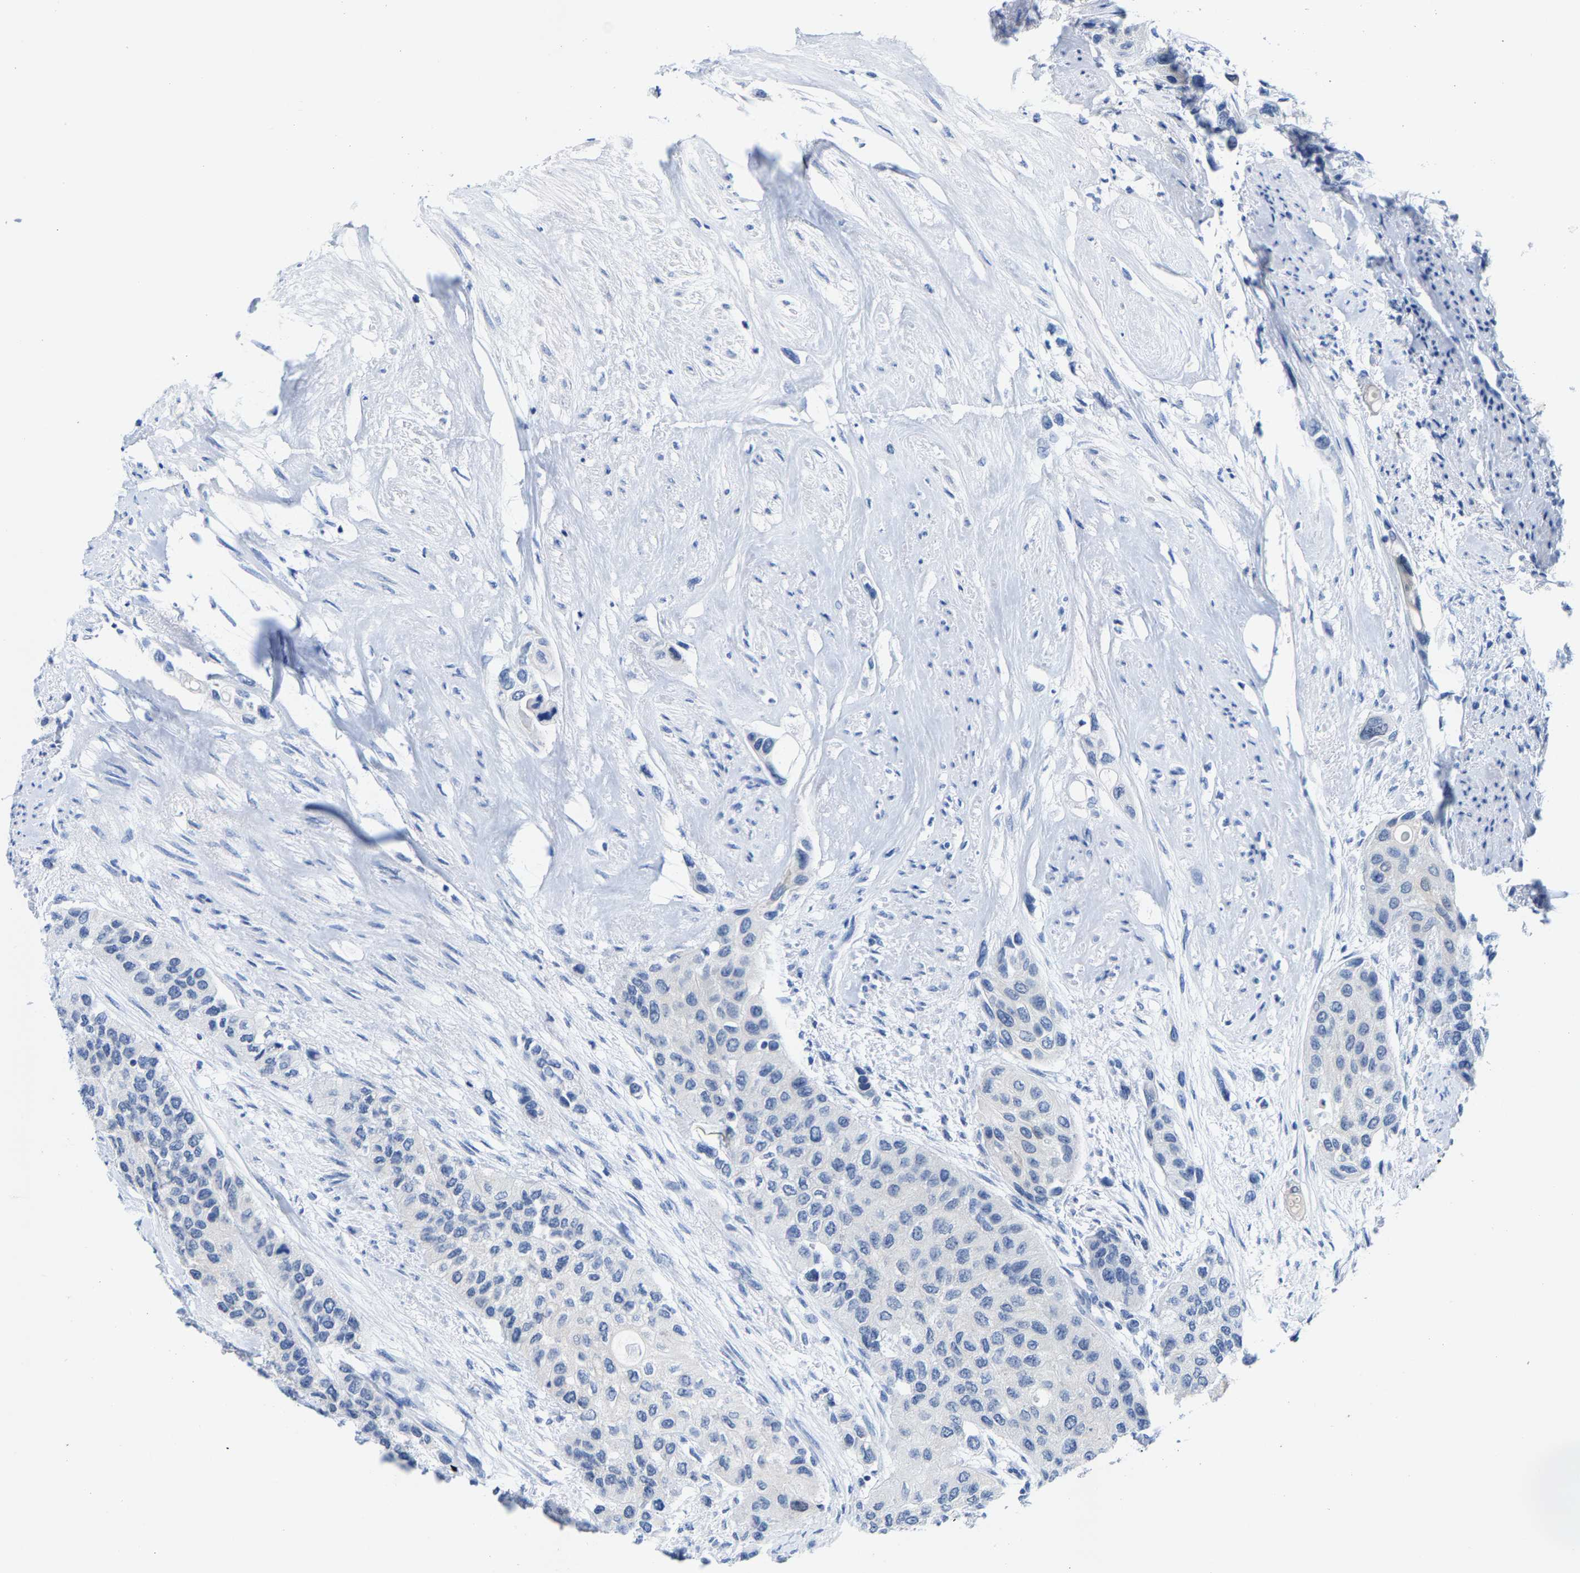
{"staining": {"intensity": "negative", "quantity": "none", "location": "none"}, "tissue": "urothelial cancer", "cell_type": "Tumor cells", "image_type": "cancer", "snomed": [{"axis": "morphology", "description": "Urothelial carcinoma, High grade"}, {"axis": "topography", "description": "Urinary bladder"}], "caption": "The image reveals no staining of tumor cells in urothelial cancer.", "gene": "FGD3", "patient": {"sex": "female", "age": 56}}